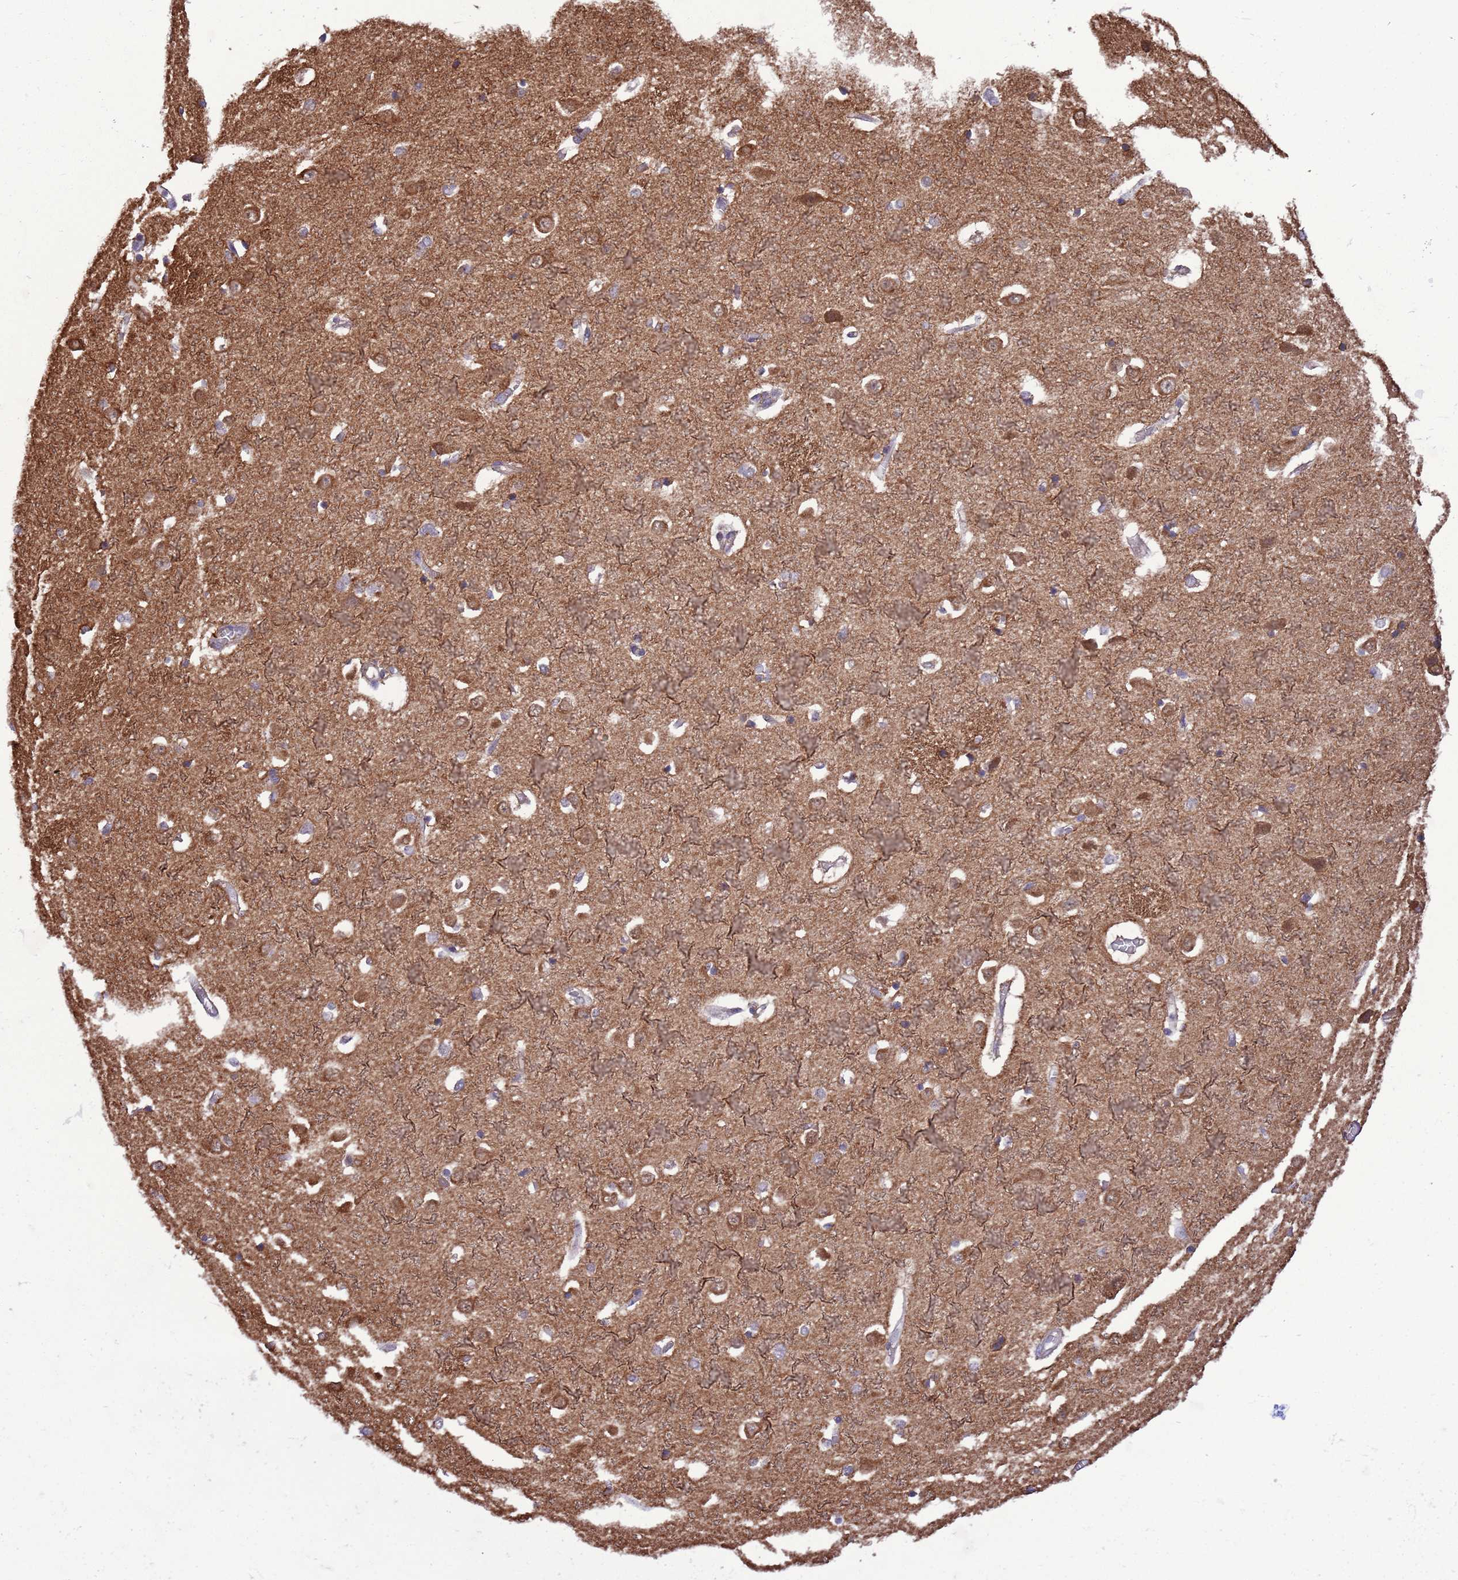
{"staining": {"intensity": "negative", "quantity": "none", "location": "none"}, "tissue": "caudate", "cell_type": "Glial cells", "image_type": "normal", "snomed": [{"axis": "morphology", "description": "Normal tissue, NOS"}, {"axis": "topography", "description": "Lateral ventricle wall"}], "caption": "IHC of unremarkable human caudate exhibits no positivity in glial cells. (DAB IHC with hematoxylin counter stain).", "gene": "GJA10", "patient": {"sex": "male", "age": 37}}